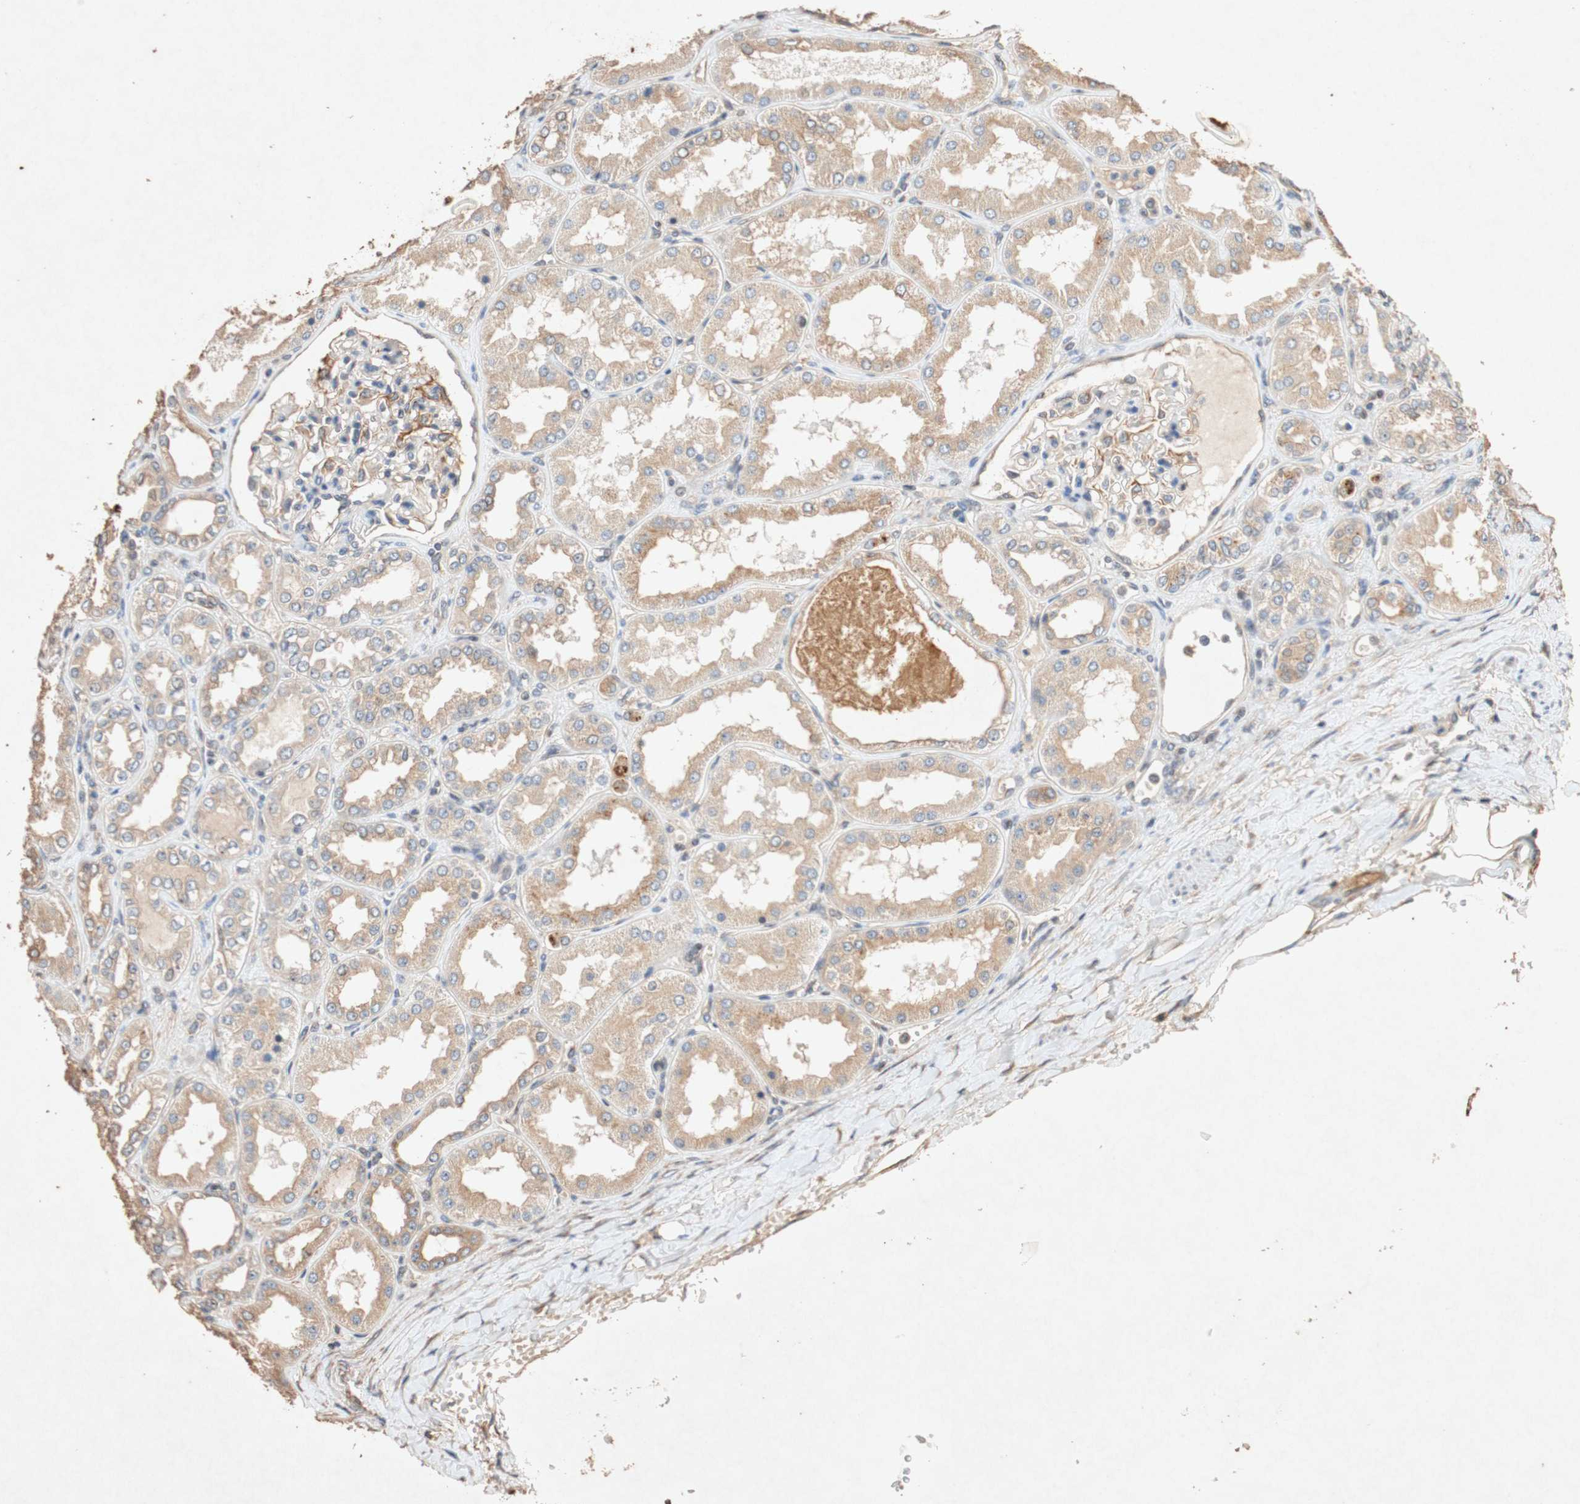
{"staining": {"intensity": "weak", "quantity": "25%-75%", "location": "cytoplasmic/membranous"}, "tissue": "kidney", "cell_type": "Cells in glomeruli", "image_type": "normal", "snomed": [{"axis": "morphology", "description": "Normal tissue, NOS"}, {"axis": "topography", "description": "Kidney"}], "caption": "Immunohistochemical staining of unremarkable human kidney exhibits weak cytoplasmic/membranous protein positivity in approximately 25%-75% of cells in glomeruli. (Brightfield microscopy of DAB IHC at high magnification).", "gene": "TUBB", "patient": {"sex": "female", "age": 56}}